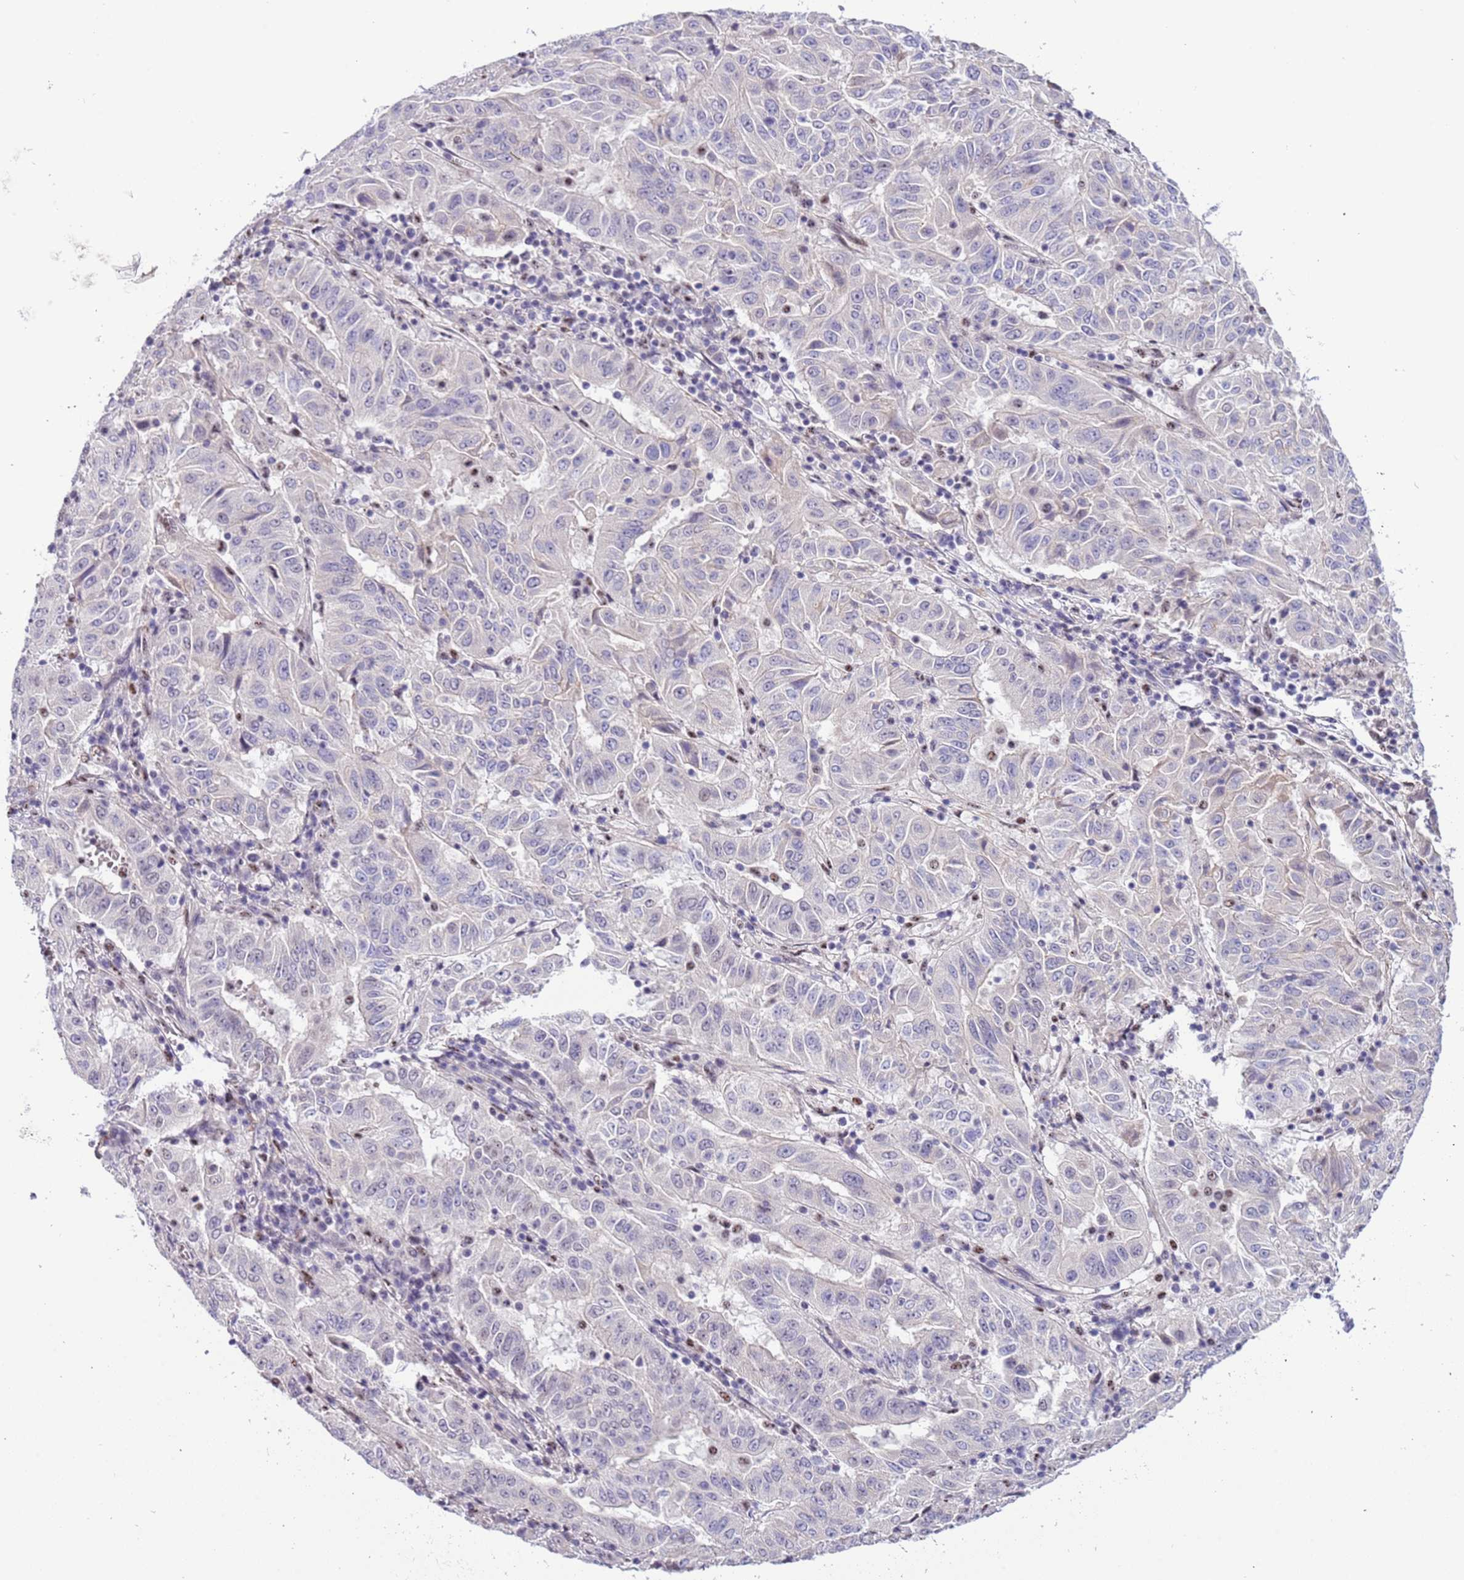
{"staining": {"intensity": "negative", "quantity": "none", "location": "none"}, "tissue": "pancreatic cancer", "cell_type": "Tumor cells", "image_type": "cancer", "snomed": [{"axis": "morphology", "description": "Adenocarcinoma, NOS"}, {"axis": "topography", "description": "Pancreas"}], "caption": "This is a micrograph of immunohistochemistry staining of pancreatic adenocarcinoma, which shows no expression in tumor cells.", "gene": "PLEKHH1", "patient": {"sex": "male", "age": 63}}